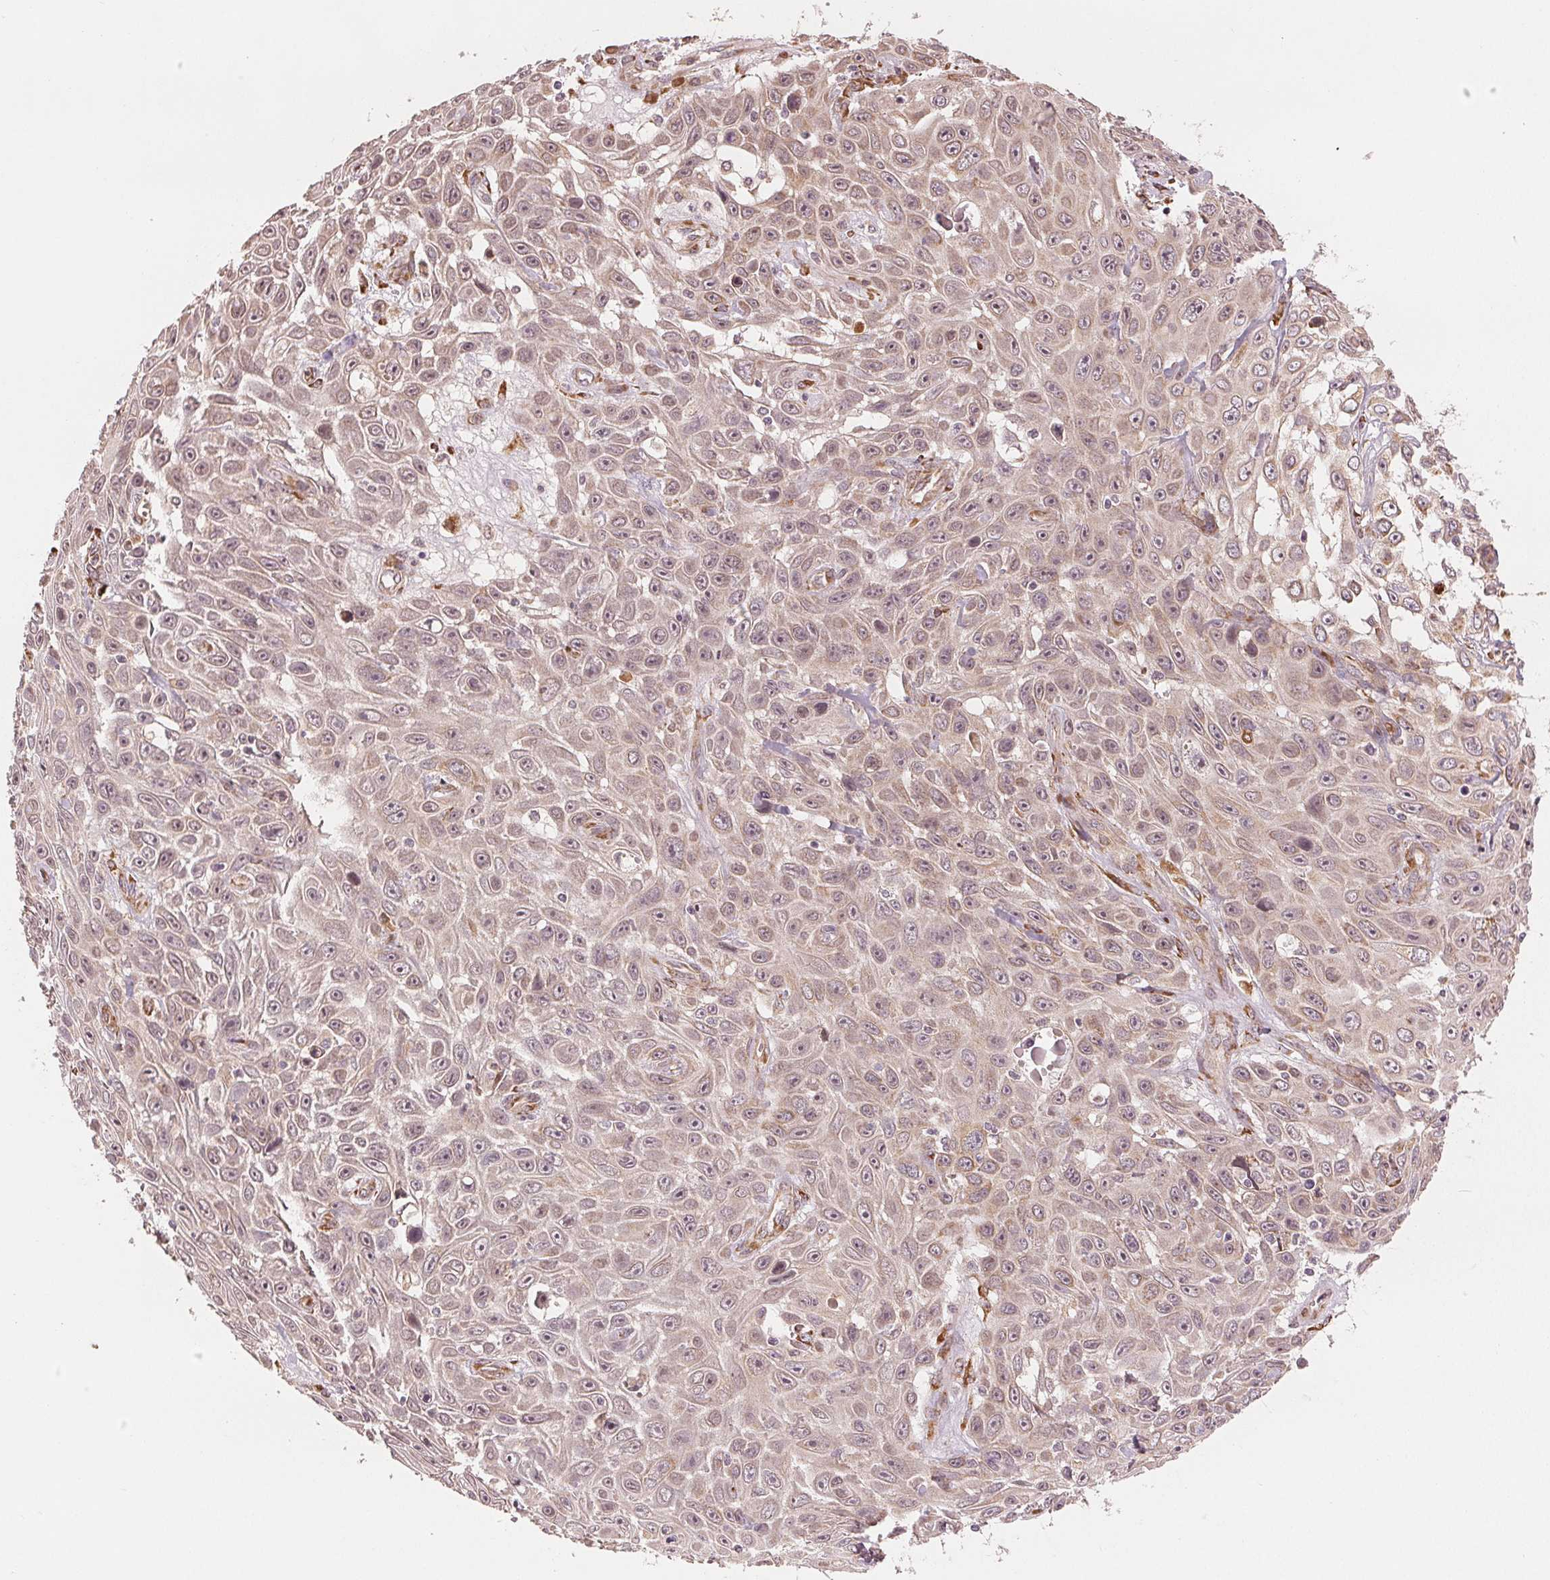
{"staining": {"intensity": "weak", "quantity": ">75%", "location": "cytoplasmic/membranous"}, "tissue": "skin cancer", "cell_type": "Tumor cells", "image_type": "cancer", "snomed": [{"axis": "morphology", "description": "Squamous cell carcinoma, NOS"}, {"axis": "topography", "description": "Skin"}], "caption": "Approximately >75% of tumor cells in skin squamous cell carcinoma show weak cytoplasmic/membranous protein expression as visualized by brown immunohistochemical staining.", "gene": "SLC20A1", "patient": {"sex": "male", "age": 82}}